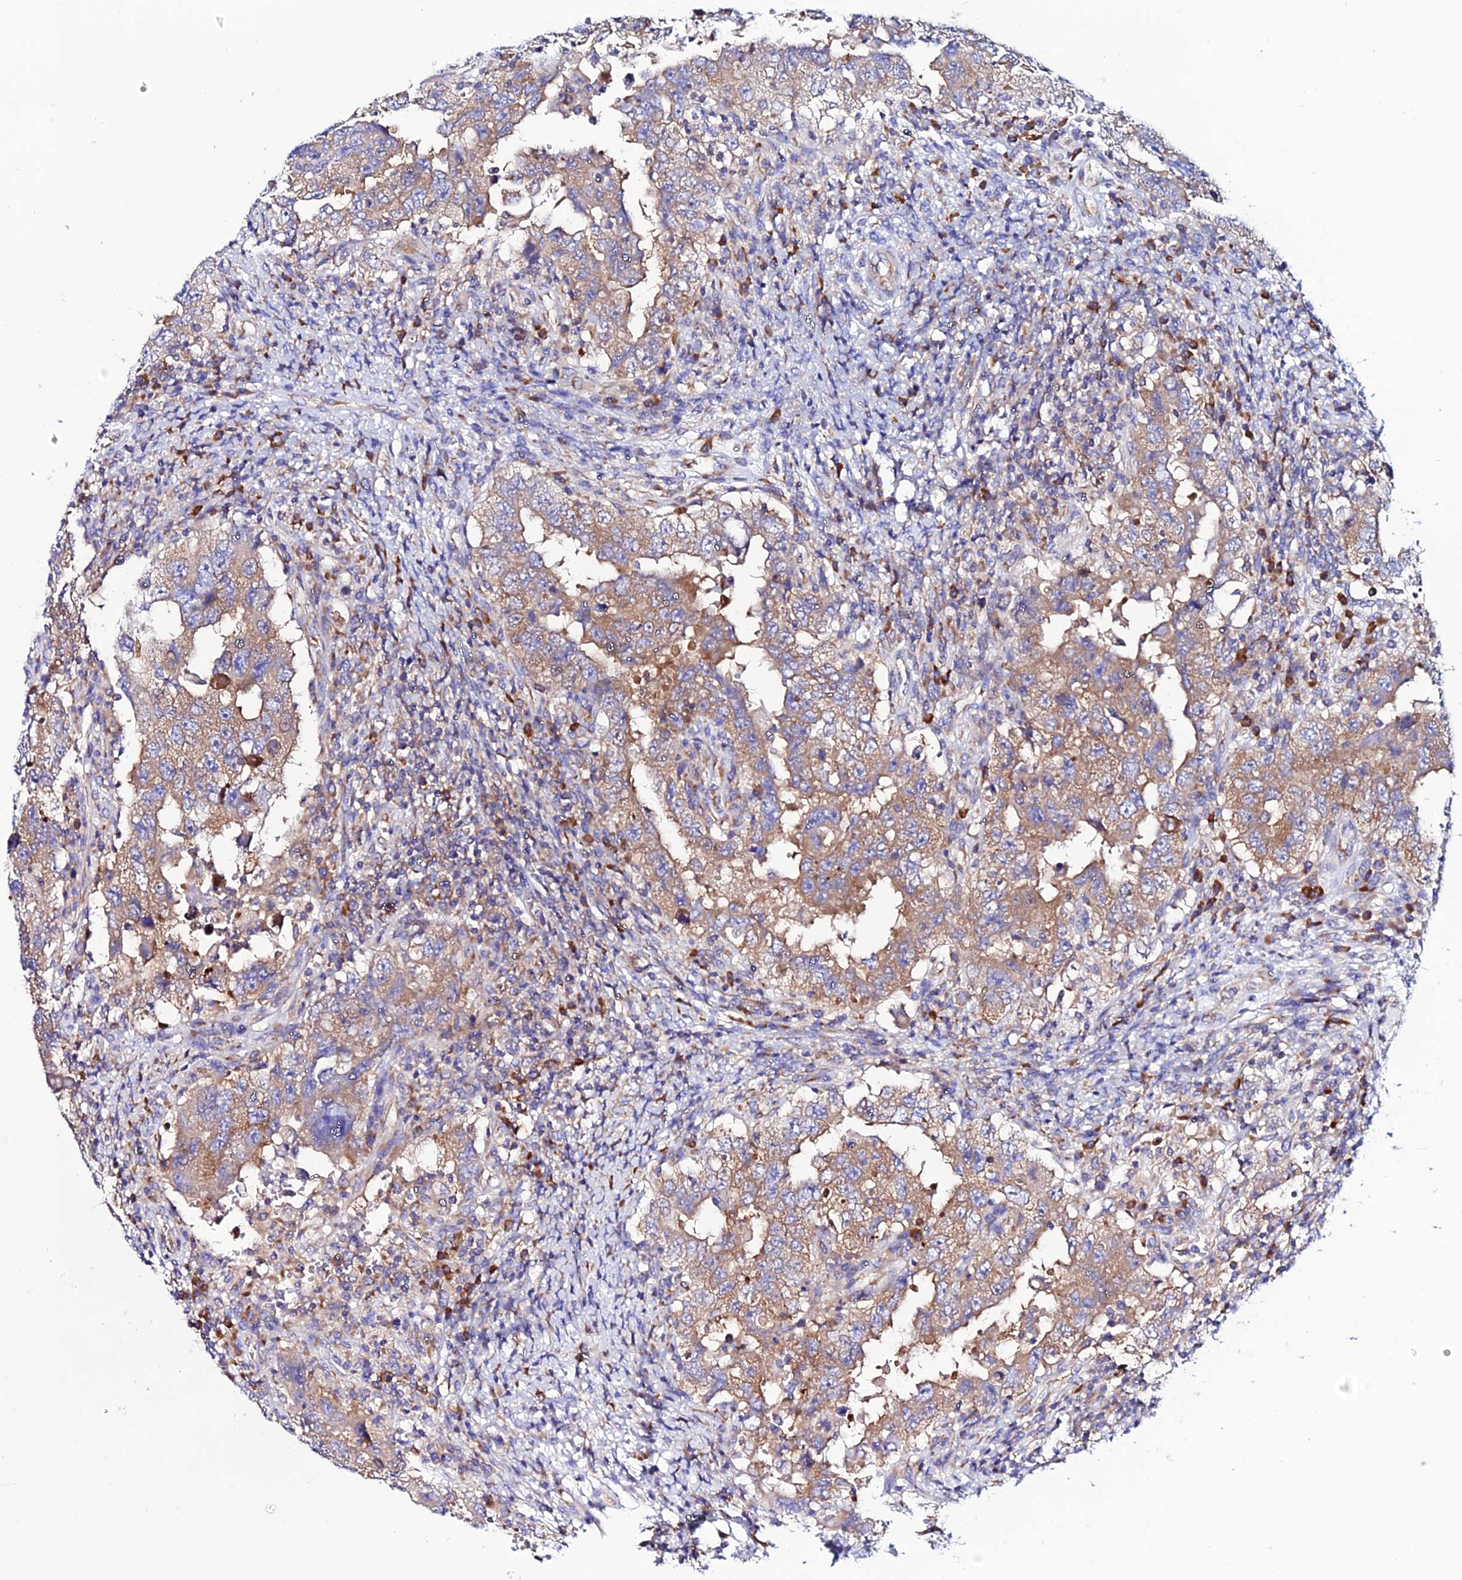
{"staining": {"intensity": "moderate", "quantity": ">75%", "location": "cytoplasmic/membranous"}, "tissue": "testis cancer", "cell_type": "Tumor cells", "image_type": "cancer", "snomed": [{"axis": "morphology", "description": "Carcinoma, Embryonal, NOS"}, {"axis": "topography", "description": "Testis"}], "caption": "Immunohistochemical staining of testis cancer exhibits moderate cytoplasmic/membranous protein staining in approximately >75% of tumor cells.", "gene": "EEF1G", "patient": {"sex": "male", "age": 26}}